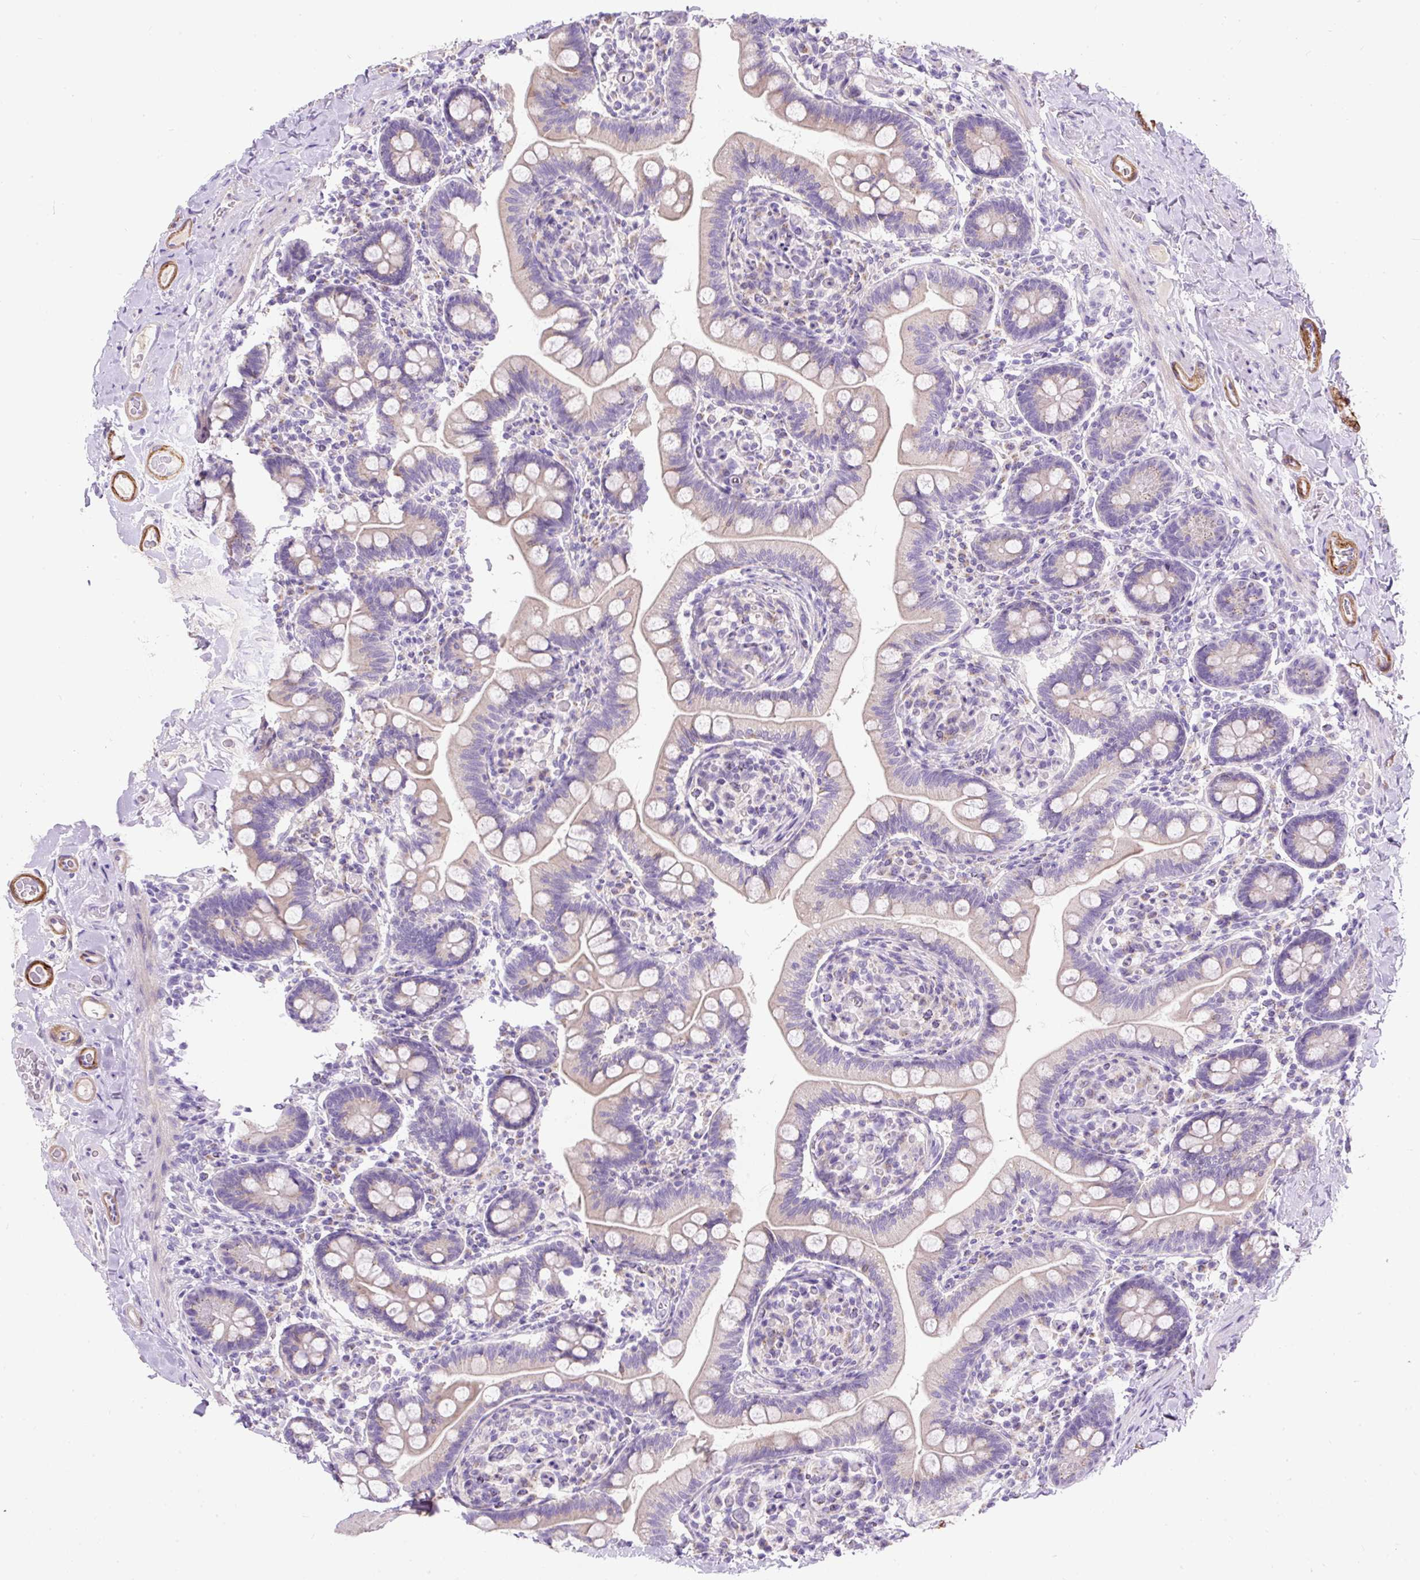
{"staining": {"intensity": "weak", "quantity": "25%-75%", "location": "cytoplasmic/membranous"}, "tissue": "small intestine", "cell_type": "Glandular cells", "image_type": "normal", "snomed": [{"axis": "morphology", "description": "Normal tissue, NOS"}, {"axis": "topography", "description": "Small intestine"}], "caption": "Weak cytoplasmic/membranous protein staining is identified in about 25%-75% of glandular cells in small intestine.", "gene": "SUSD5", "patient": {"sex": "female", "age": 64}}